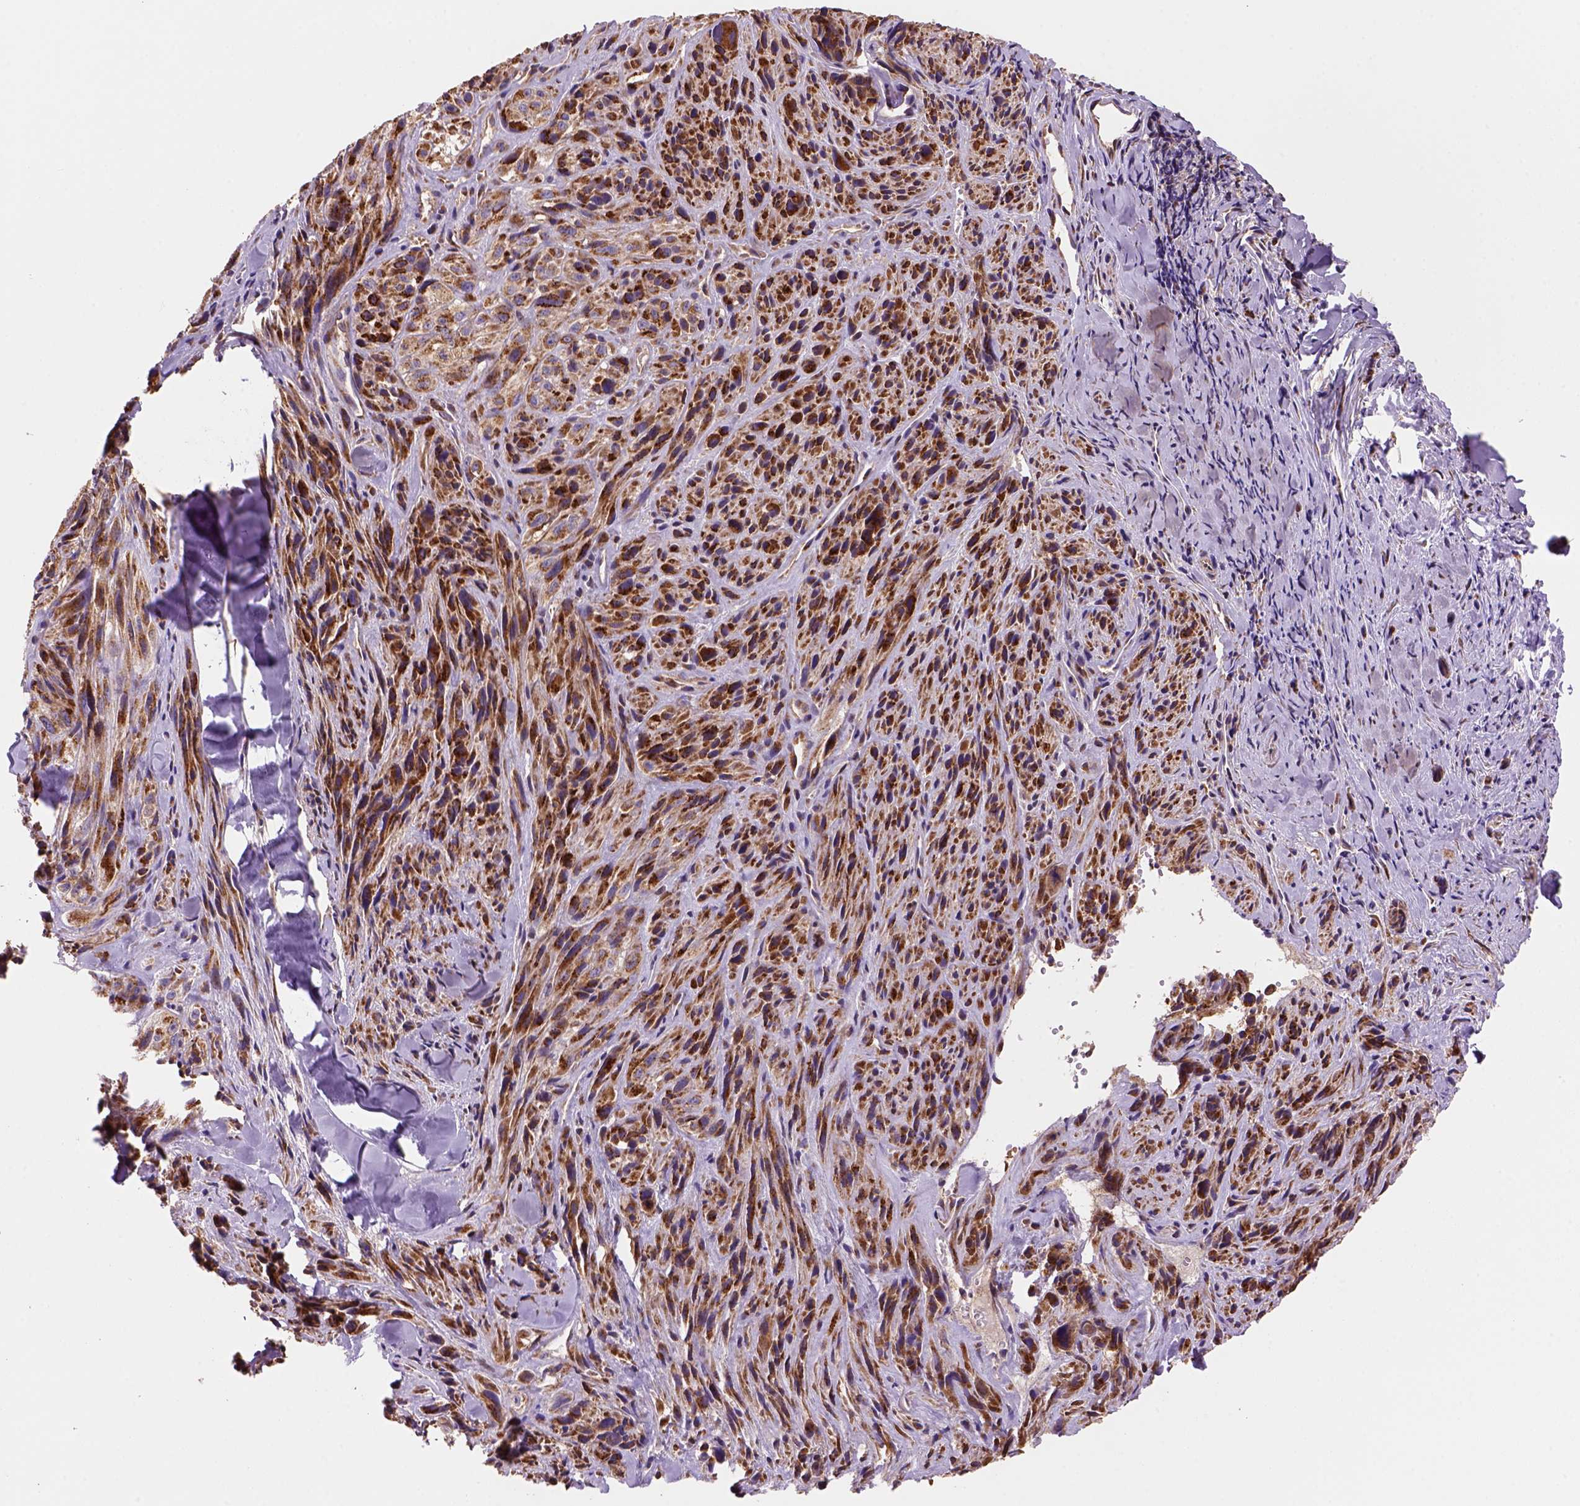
{"staining": {"intensity": "strong", "quantity": "<25%", "location": "cytoplasmic/membranous"}, "tissue": "melanoma", "cell_type": "Tumor cells", "image_type": "cancer", "snomed": [{"axis": "morphology", "description": "Malignant melanoma, NOS"}, {"axis": "topography", "description": "Skin"}], "caption": "This is an image of immunohistochemistry staining of malignant melanoma, which shows strong expression in the cytoplasmic/membranous of tumor cells.", "gene": "WARS2", "patient": {"sex": "male", "age": 67}}